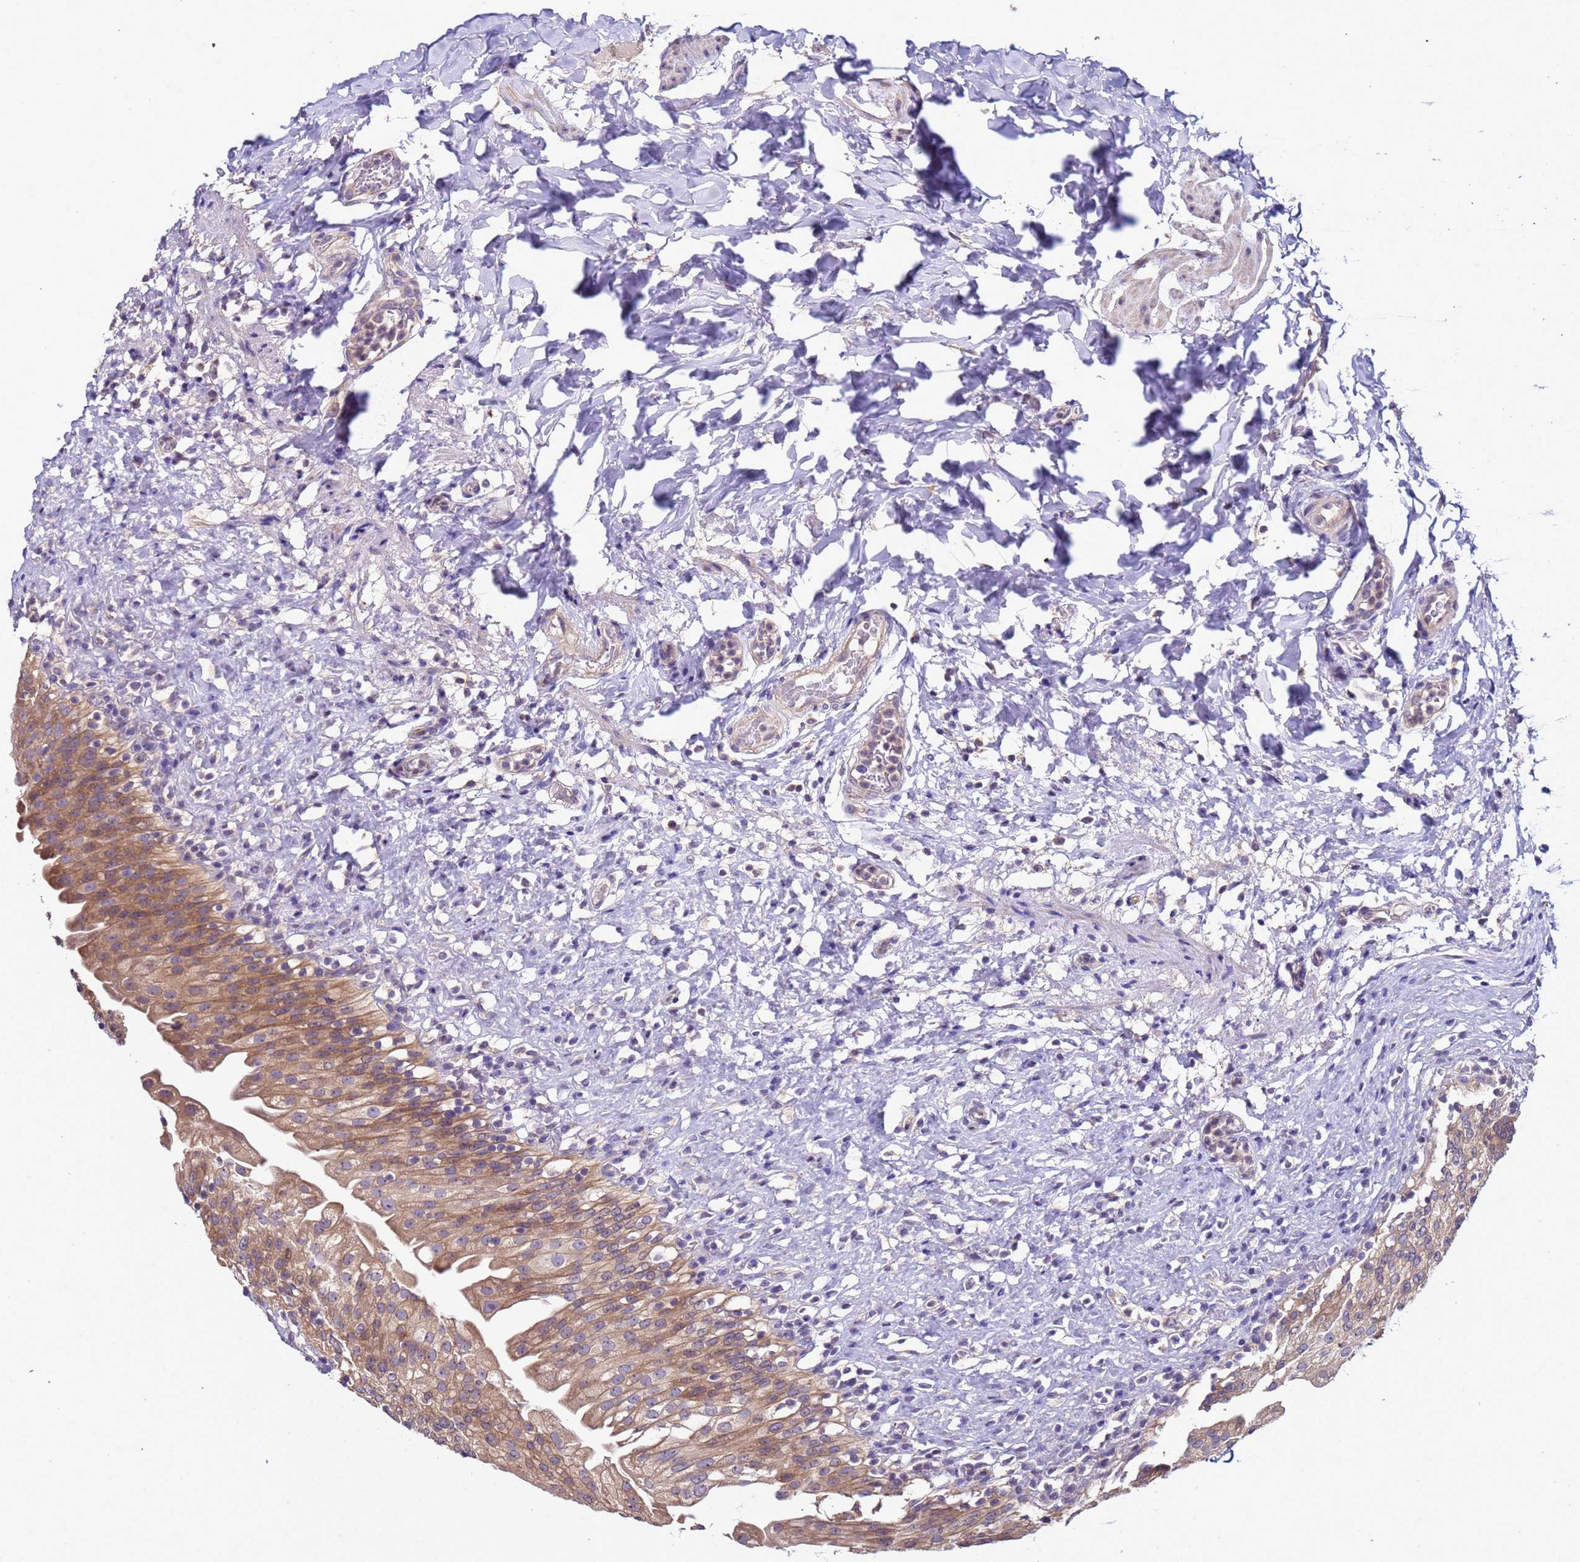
{"staining": {"intensity": "moderate", "quantity": ">75%", "location": "cytoplasmic/membranous"}, "tissue": "urinary bladder", "cell_type": "Urothelial cells", "image_type": "normal", "snomed": [{"axis": "morphology", "description": "Normal tissue, NOS"}, {"axis": "topography", "description": "Urinary bladder"}], "caption": "Unremarkable urinary bladder was stained to show a protein in brown. There is medium levels of moderate cytoplasmic/membranous expression in about >75% of urothelial cells. The staining was performed using DAB to visualize the protein expression in brown, while the nuclei were stained in blue with hematoxylin (Magnification: 20x).", "gene": "ELMOD2", "patient": {"sex": "female", "age": 27}}